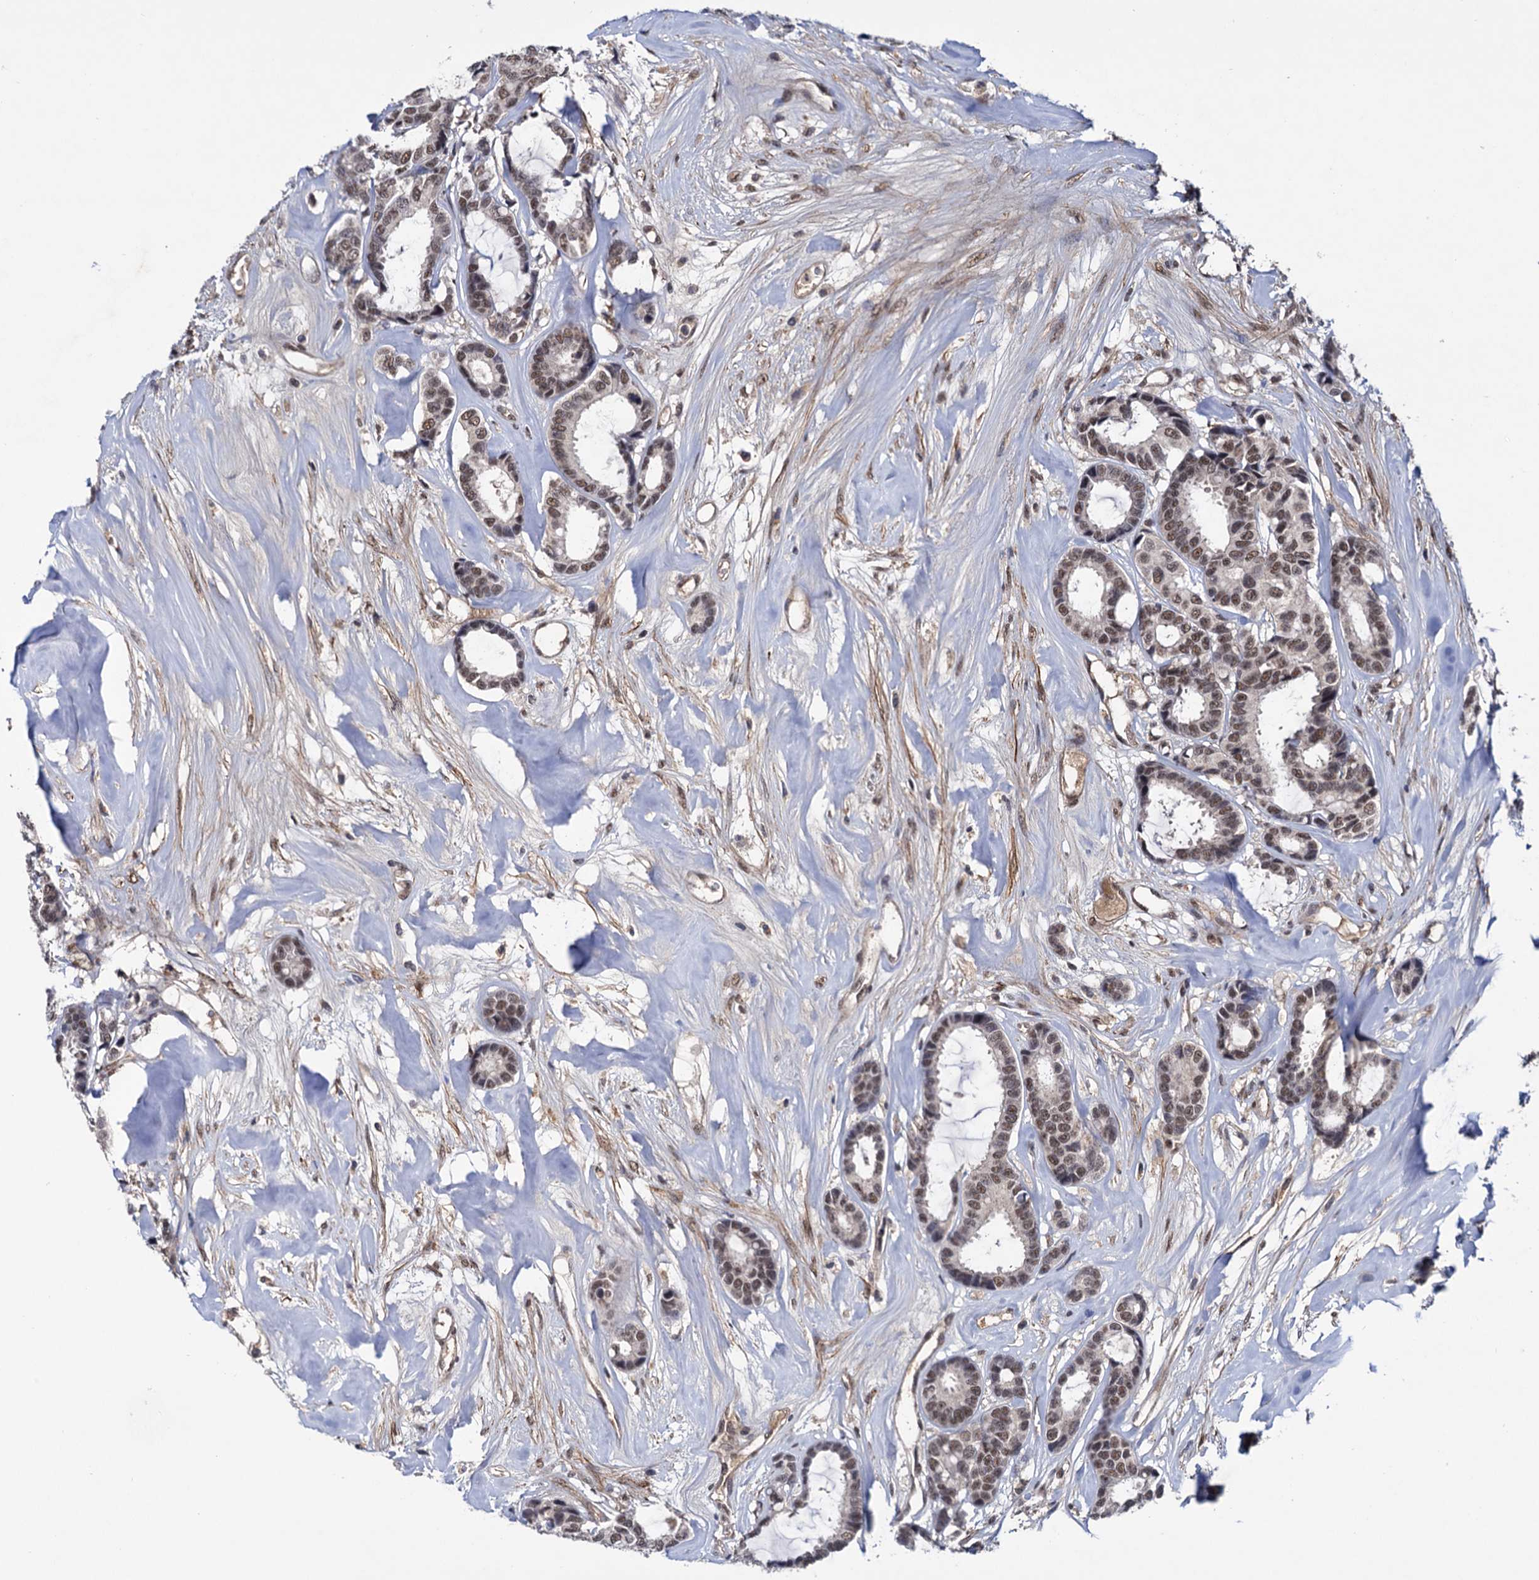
{"staining": {"intensity": "moderate", "quantity": "<25%", "location": "nuclear"}, "tissue": "breast cancer", "cell_type": "Tumor cells", "image_type": "cancer", "snomed": [{"axis": "morphology", "description": "Duct carcinoma"}, {"axis": "topography", "description": "Breast"}], "caption": "Human breast cancer stained for a protein (brown) reveals moderate nuclear positive expression in about <25% of tumor cells.", "gene": "TBC1D12", "patient": {"sex": "female", "age": 87}}